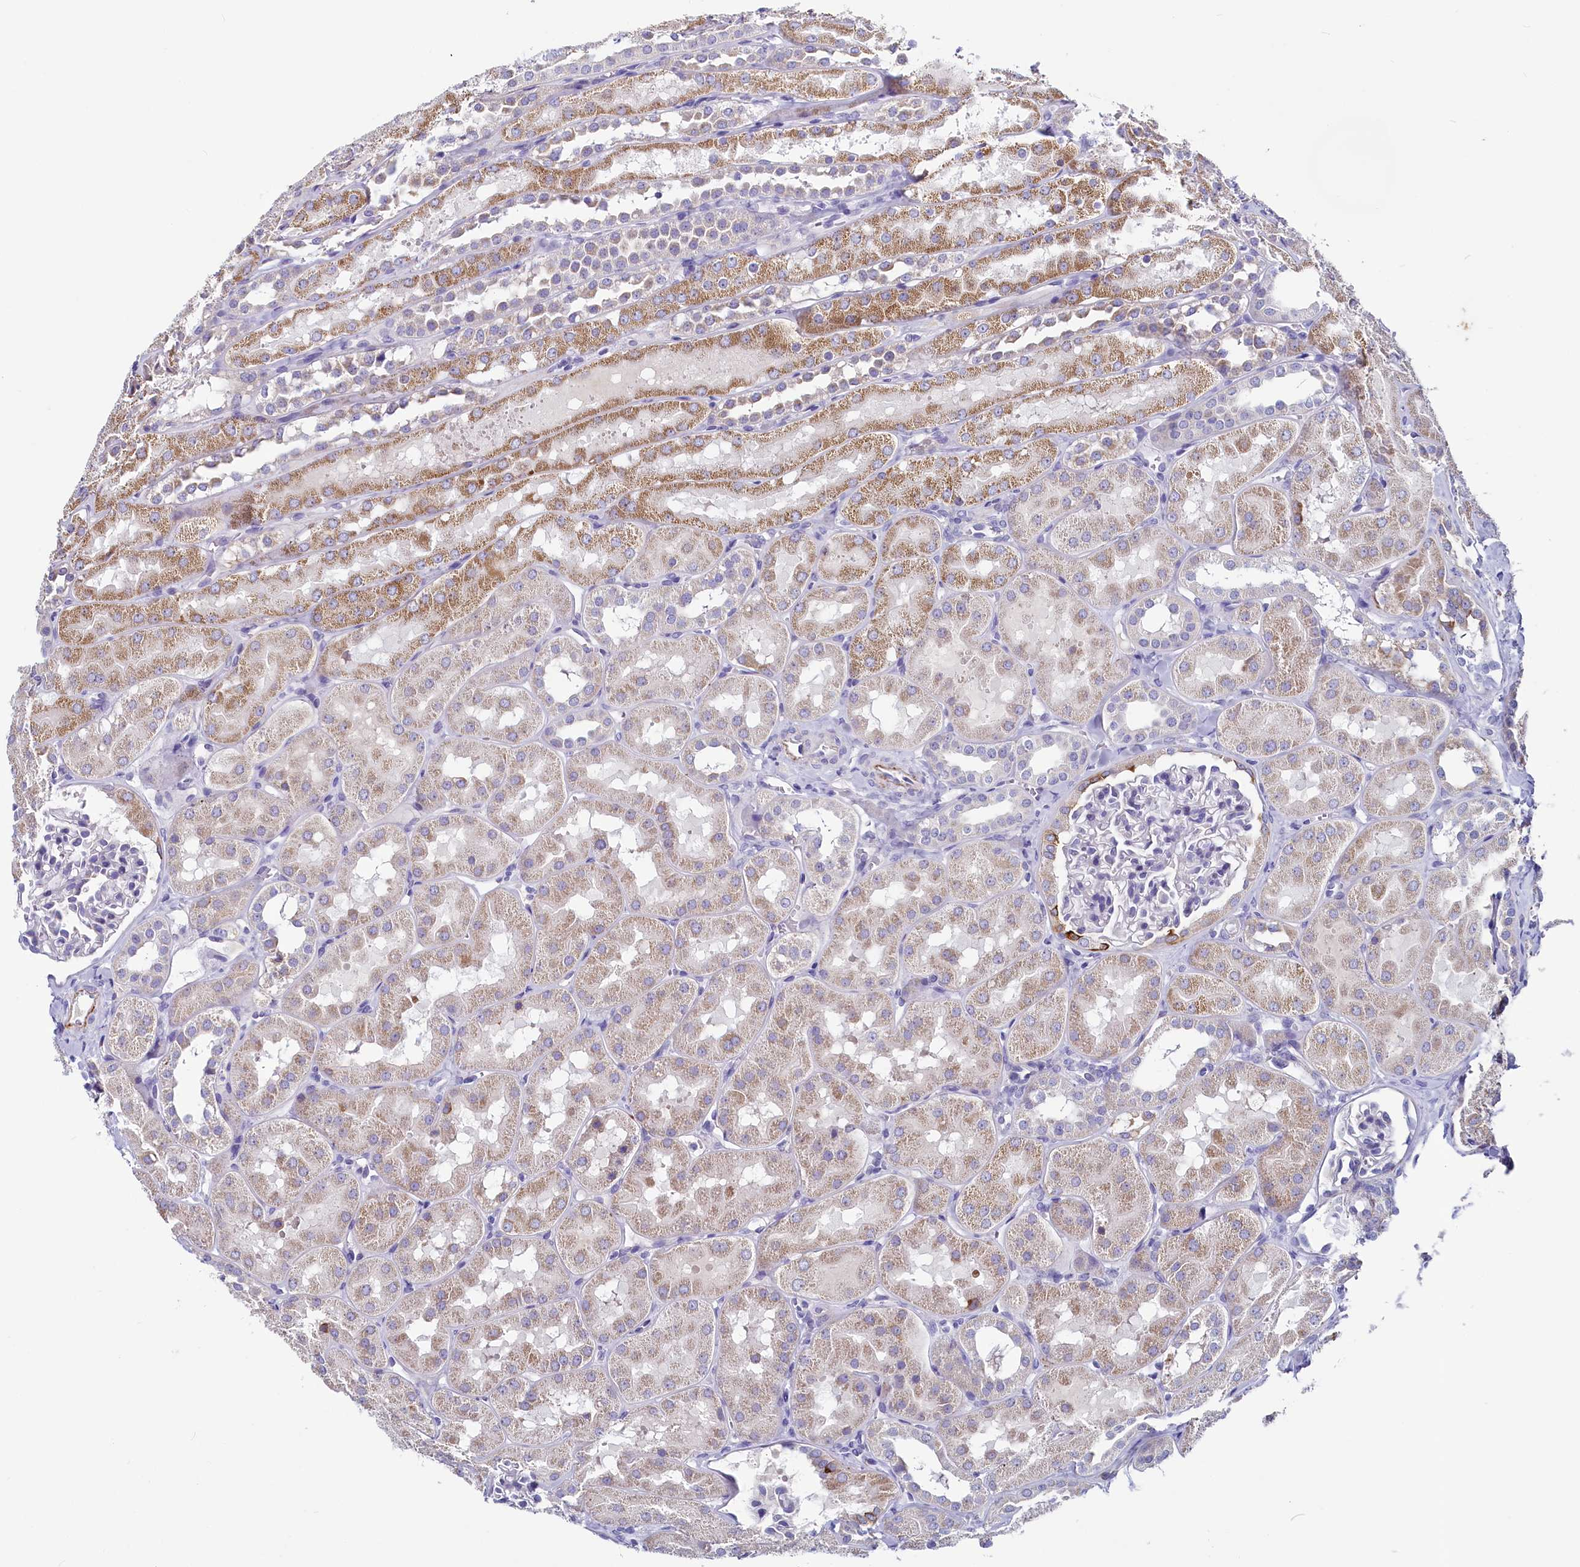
{"staining": {"intensity": "negative", "quantity": "none", "location": "none"}, "tissue": "kidney", "cell_type": "Cells in glomeruli", "image_type": "normal", "snomed": [{"axis": "morphology", "description": "Normal tissue, NOS"}, {"axis": "topography", "description": "Kidney"}, {"axis": "topography", "description": "Urinary bladder"}], "caption": "This is an IHC micrograph of benign kidney. There is no expression in cells in glomeruli.", "gene": "INSC", "patient": {"sex": "male", "age": 16}}